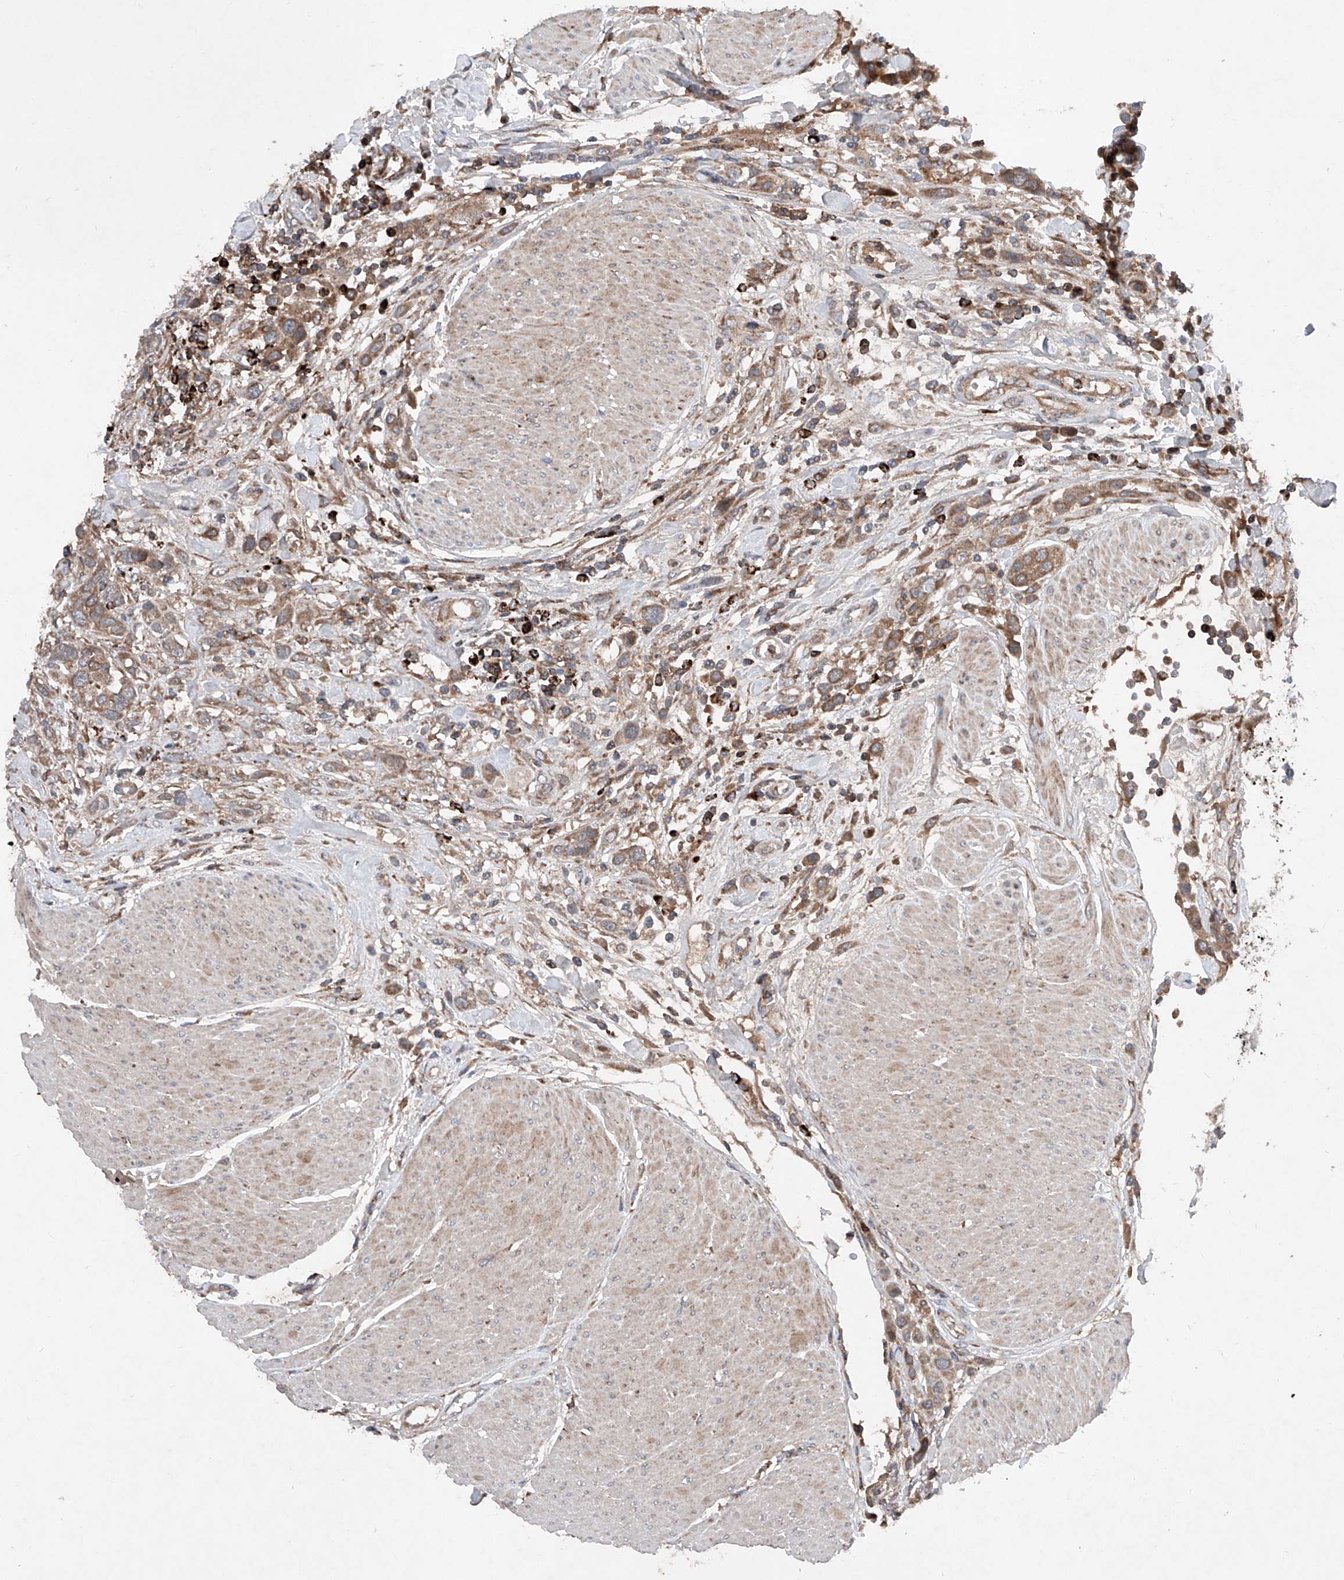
{"staining": {"intensity": "moderate", "quantity": ">75%", "location": "cytoplasmic/membranous"}, "tissue": "urothelial cancer", "cell_type": "Tumor cells", "image_type": "cancer", "snomed": [{"axis": "morphology", "description": "Urothelial carcinoma, High grade"}, {"axis": "topography", "description": "Urinary bladder"}], "caption": "Protein expression analysis of urothelial carcinoma (high-grade) shows moderate cytoplasmic/membranous expression in about >75% of tumor cells. (DAB (3,3'-diaminobenzidine) IHC with brightfield microscopy, high magnification).", "gene": "DAD1", "patient": {"sex": "male", "age": 50}}